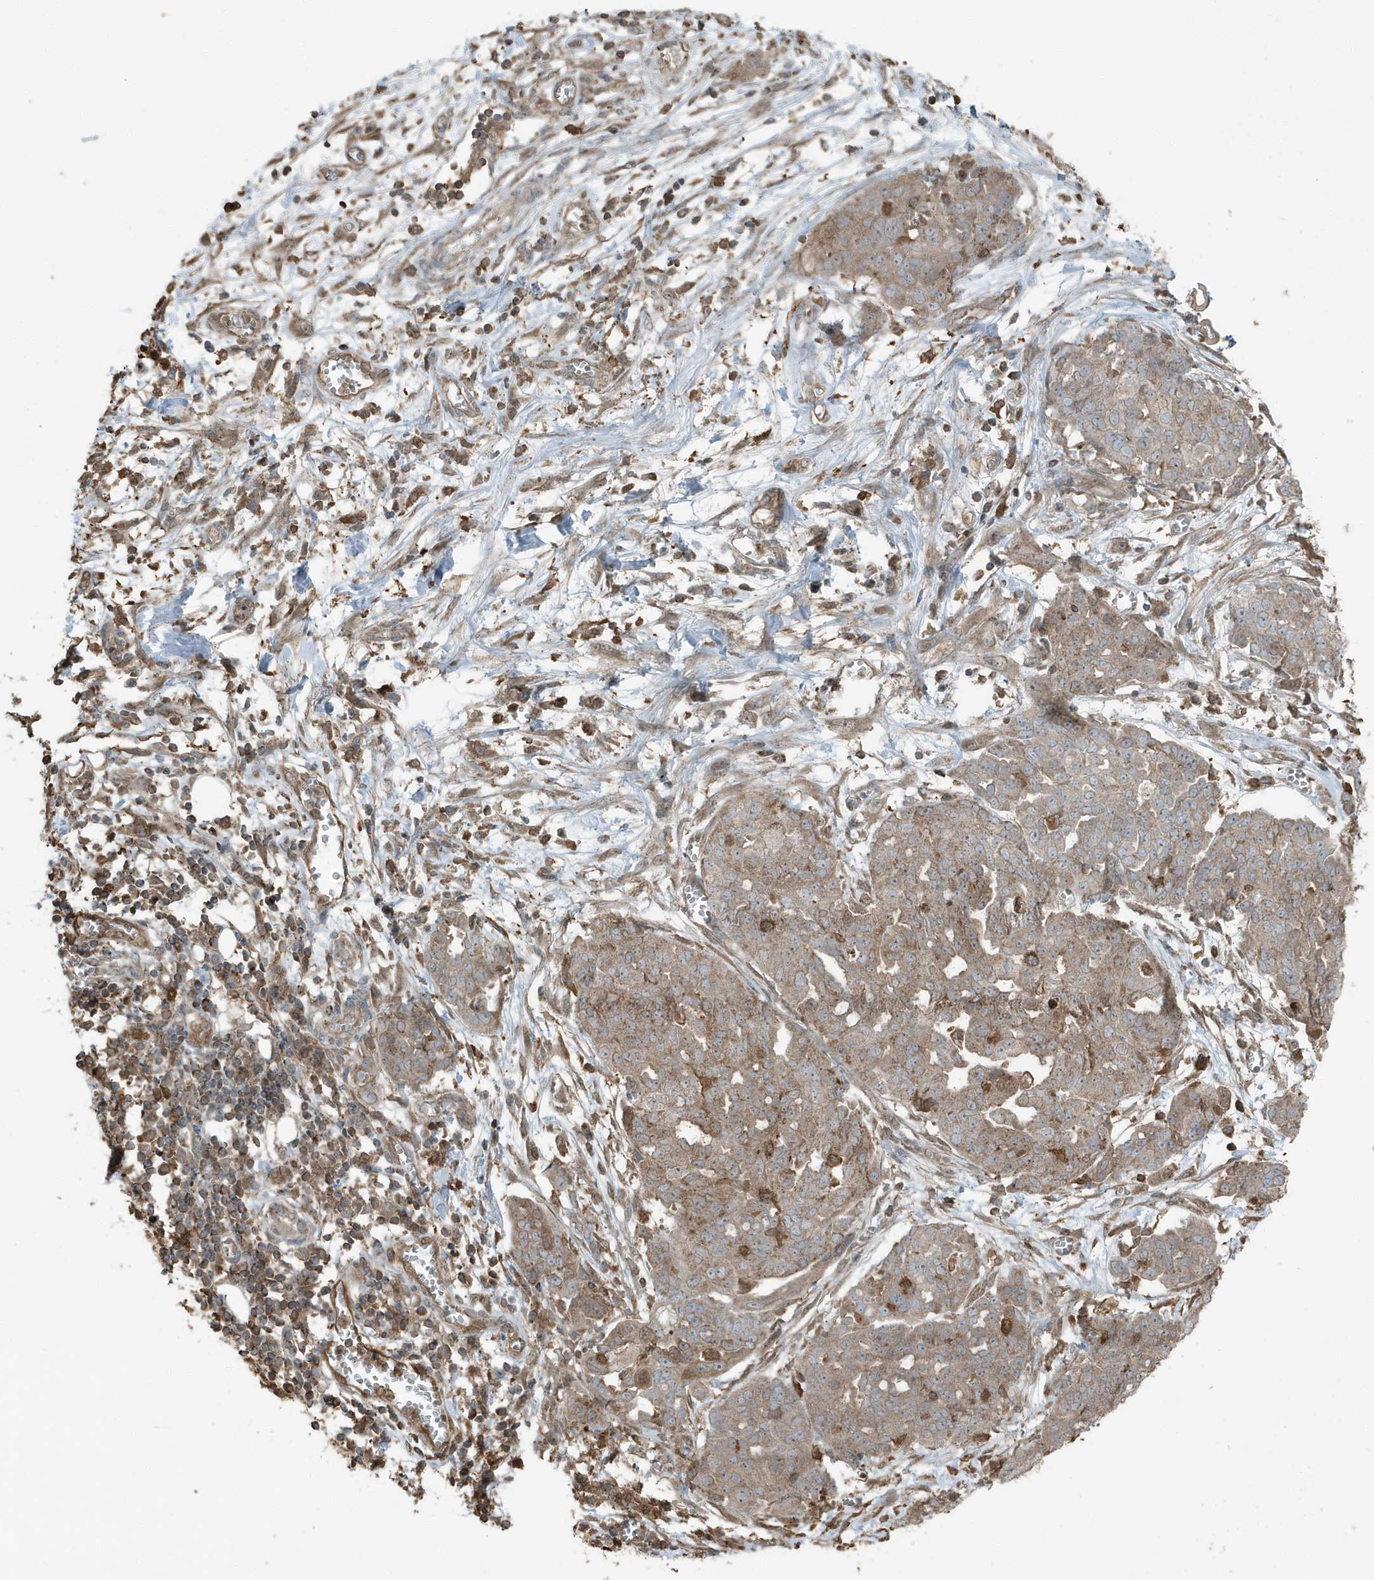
{"staining": {"intensity": "moderate", "quantity": ">75%", "location": "cytoplasmic/membranous"}, "tissue": "ovarian cancer", "cell_type": "Tumor cells", "image_type": "cancer", "snomed": [{"axis": "morphology", "description": "Cystadenocarcinoma, serous, NOS"}, {"axis": "topography", "description": "Soft tissue"}, {"axis": "topography", "description": "Ovary"}], "caption": "Moderate cytoplasmic/membranous expression is present in approximately >75% of tumor cells in ovarian serous cystadenocarcinoma.", "gene": "AZI2", "patient": {"sex": "female", "age": 57}}